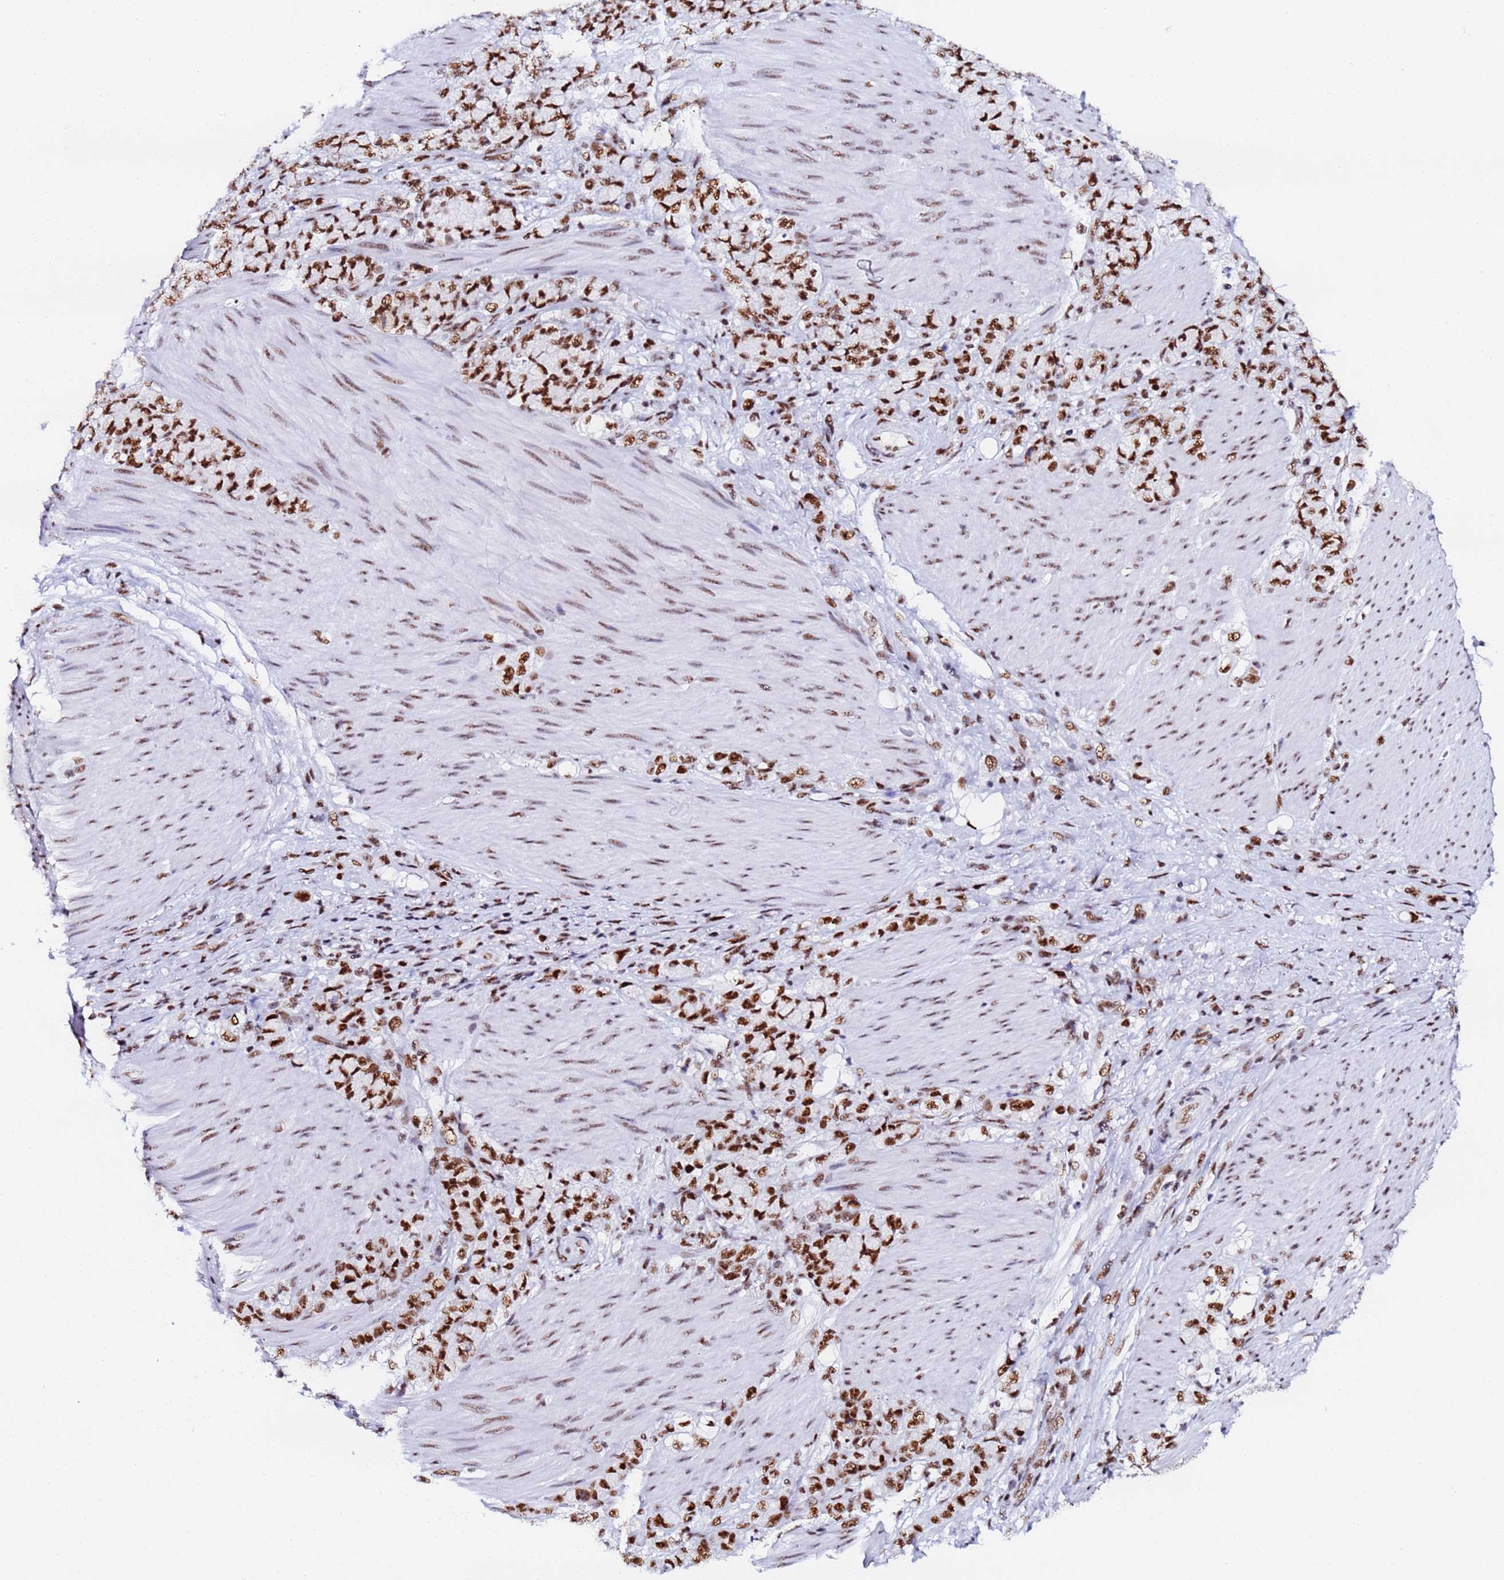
{"staining": {"intensity": "strong", "quantity": ">75%", "location": "nuclear"}, "tissue": "stomach cancer", "cell_type": "Tumor cells", "image_type": "cancer", "snomed": [{"axis": "morphology", "description": "Normal tissue, NOS"}, {"axis": "morphology", "description": "Adenocarcinoma, NOS"}, {"axis": "topography", "description": "Stomach"}], "caption": "A photomicrograph showing strong nuclear expression in about >75% of tumor cells in stomach cancer (adenocarcinoma), as visualized by brown immunohistochemical staining.", "gene": "SNRPA1", "patient": {"sex": "female", "age": 79}}